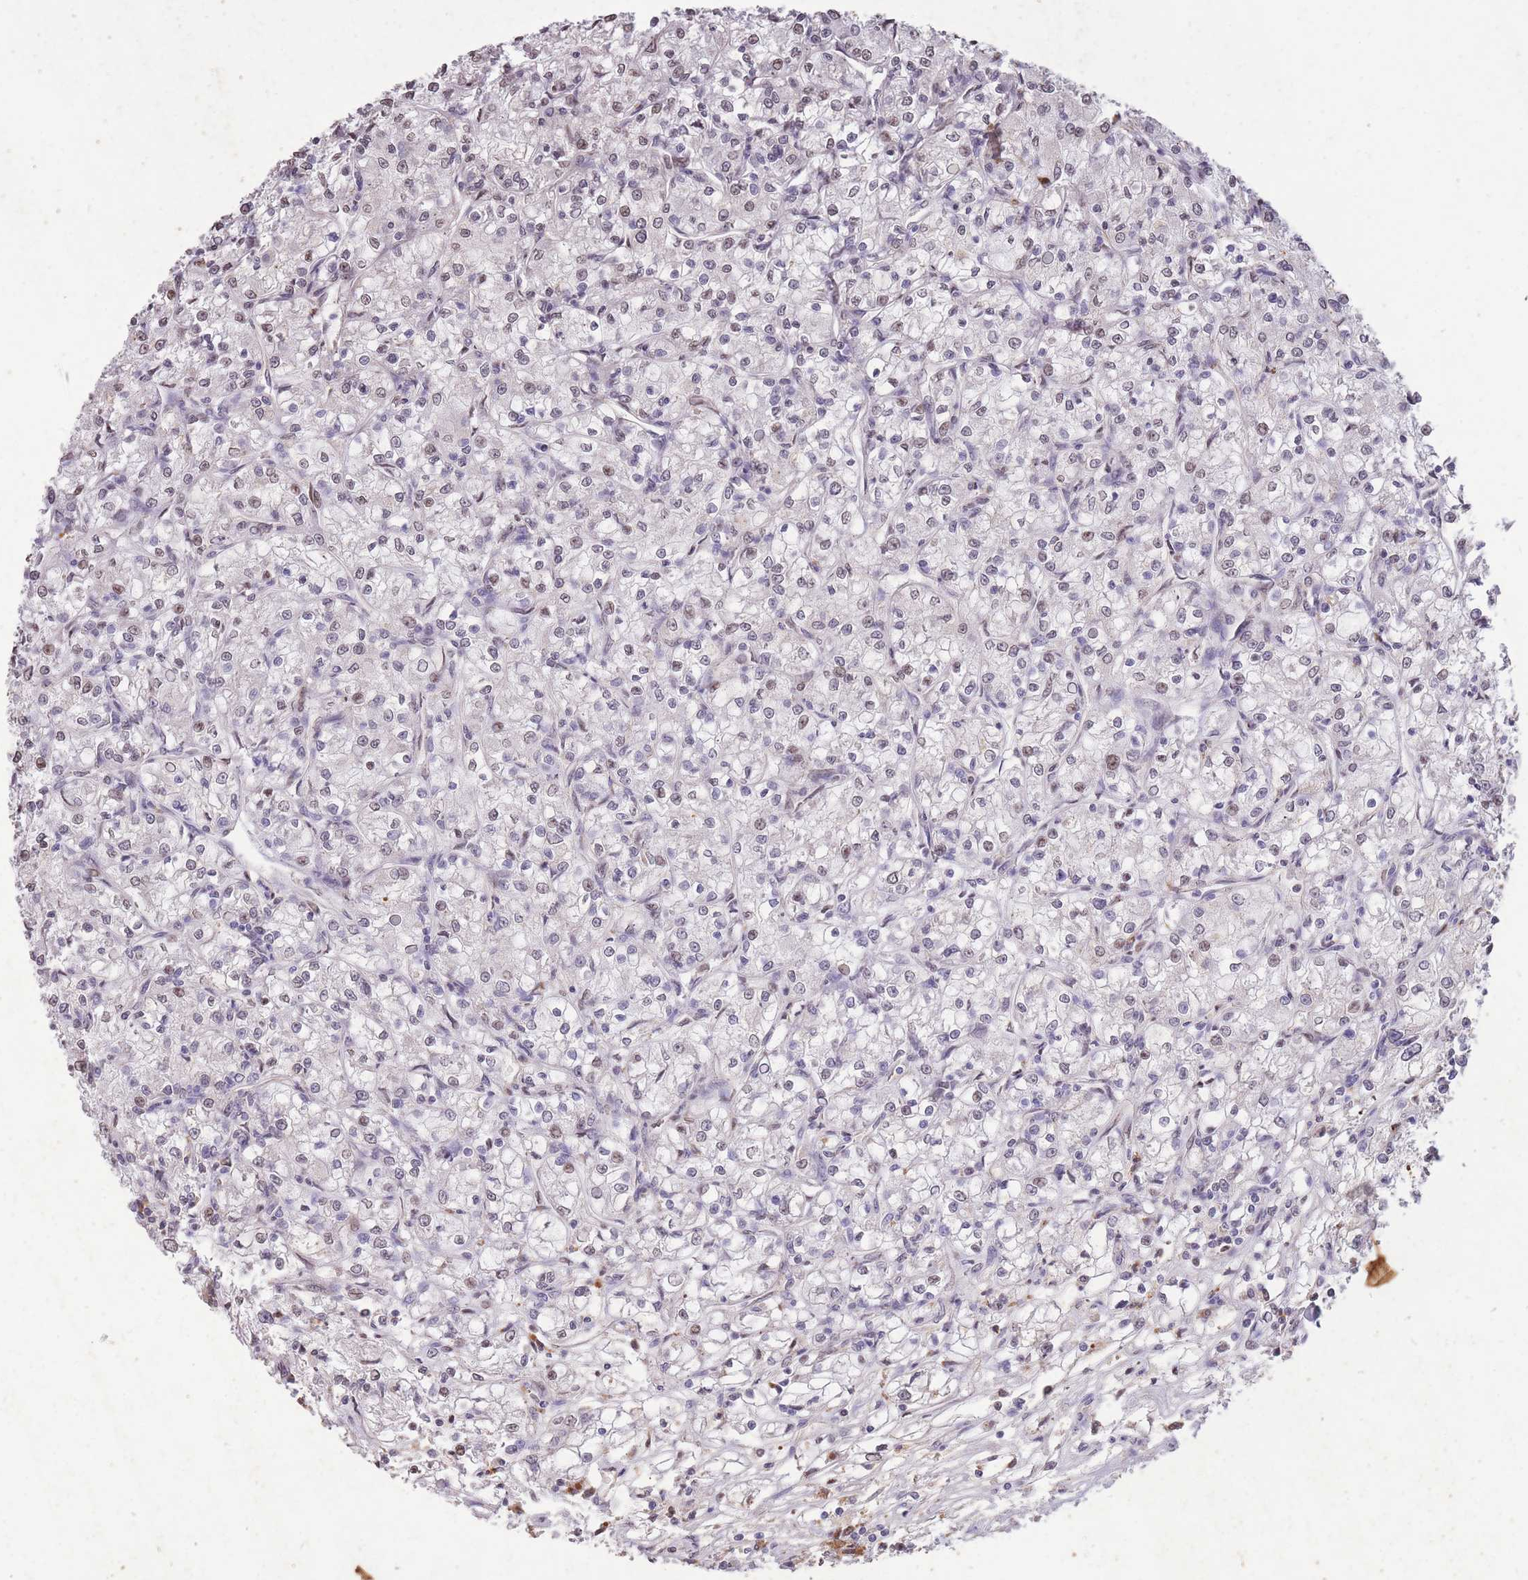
{"staining": {"intensity": "negative", "quantity": "none", "location": "none"}, "tissue": "renal cancer", "cell_type": "Tumor cells", "image_type": "cancer", "snomed": [{"axis": "morphology", "description": "Adenocarcinoma, NOS"}, {"axis": "topography", "description": "Kidney"}], "caption": "Immunohistochemistry (IHC) of renal cancer (adenocarcinoma) exhibits no positivity in tumor cells. The staining is performed using DAB (3,3'-diaminobenzidine) brown chromogen with nuclei counter-stained in using hematoxylin.", "gene": "RGS14", "patient": {"sex": "female", "age": 59}}